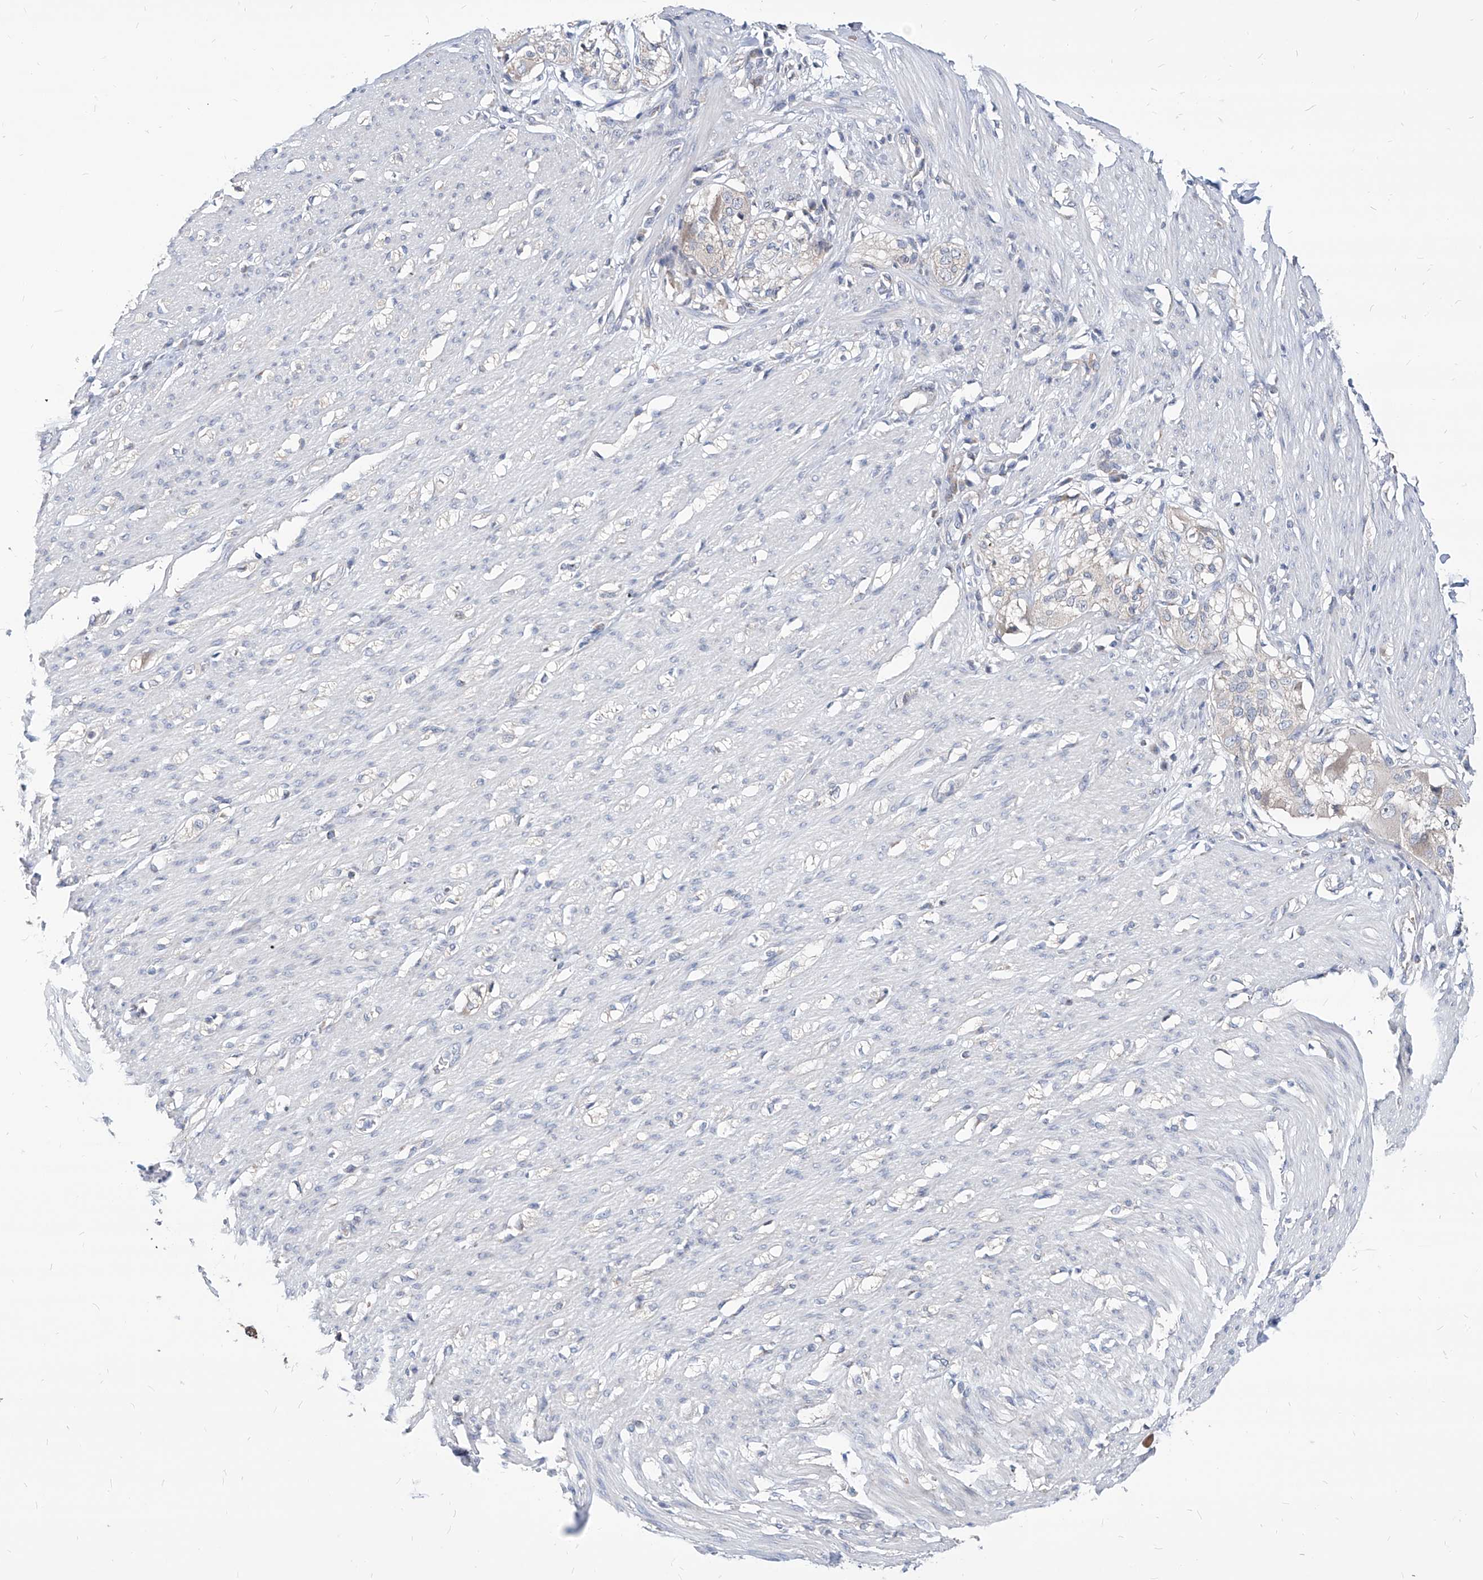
{"staining": {"intensity": "negative", "quantity": "none", "location": "none"}, "tissue": "smooth muscle", "cell_type": "Smooth muscle cells", "image_type": "normal", "snomed": [{"axis": "morphology", "description": "Normal tissue, NOS"}, {"axis": "morphology", "description": "Adenocarcinoma, NOS"}, {"axis": "topography", "description": "Colon"}, {"axis": "topography", "description": "Peripheral nerve tissue"}], "caption": "Immunohistochemical staining of benign human smooth muscle displays no significant positivity in smooth muscle cells.", "gene": "AGPS", "patient": {"sex": "male", "age": 14}}